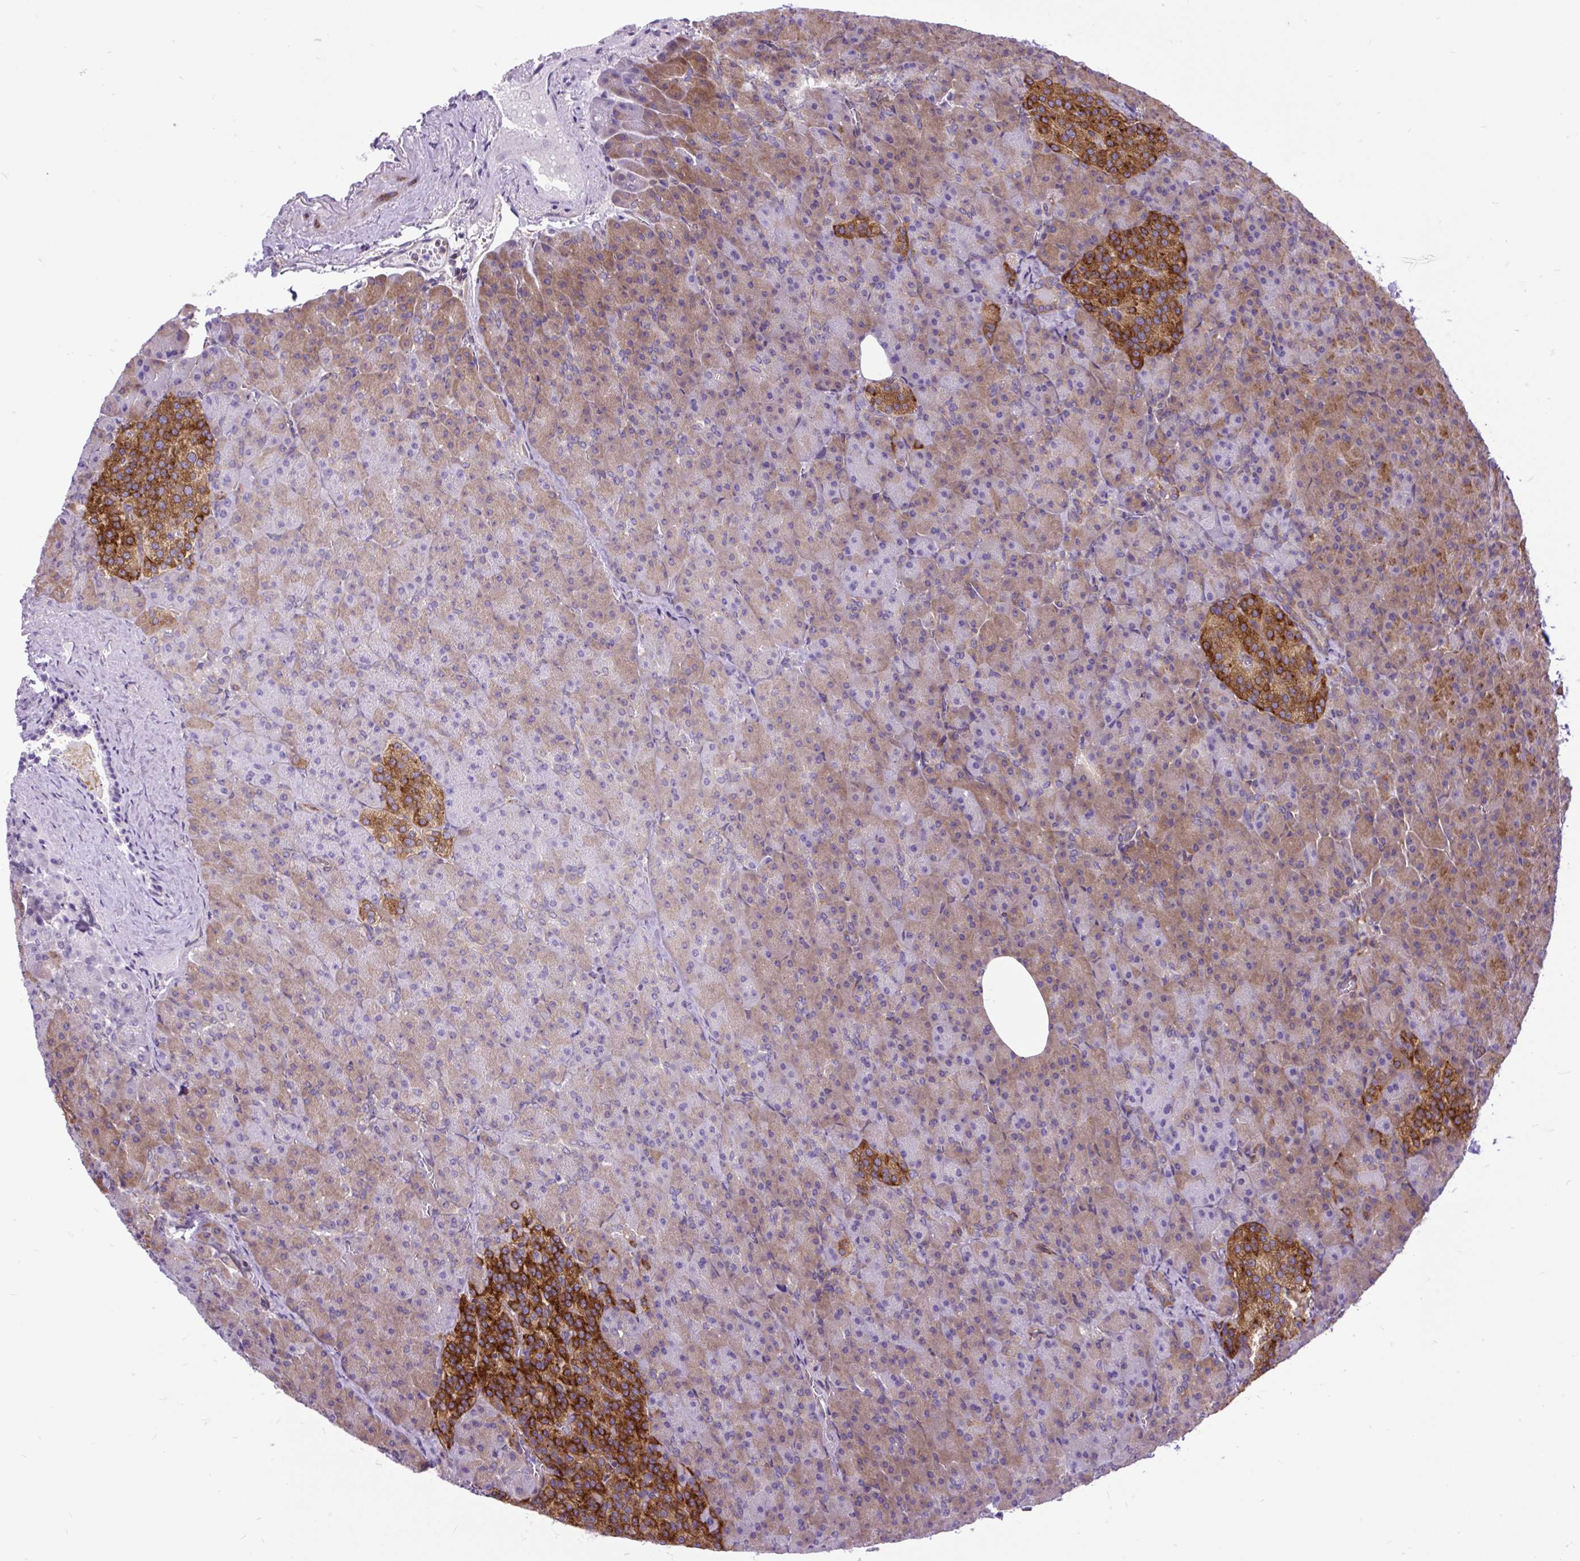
{"staining": {"intensity": "moderate", "quantity": "25%-75%", "location": "cytoplasmic/membranous"}, "tissue": "pancreas", "cell_type": "Exocrine glandular cells", "image_type": "normal", "snomed": [{"axis": "morphology", "description": "Normal tissue, NOS"}, {"axis": "topography", "description": "Pancreas"}], "caption": "Exocrine glandular cells show moderate cytoplasmic/membranous expression in about 25%-75% of cells in normal pancreas. The protein of interest is shown in brown color, while the nuclei are stained blue.", "gene": "TRIM17", "patient": {"sex": "female", "age": 74}}